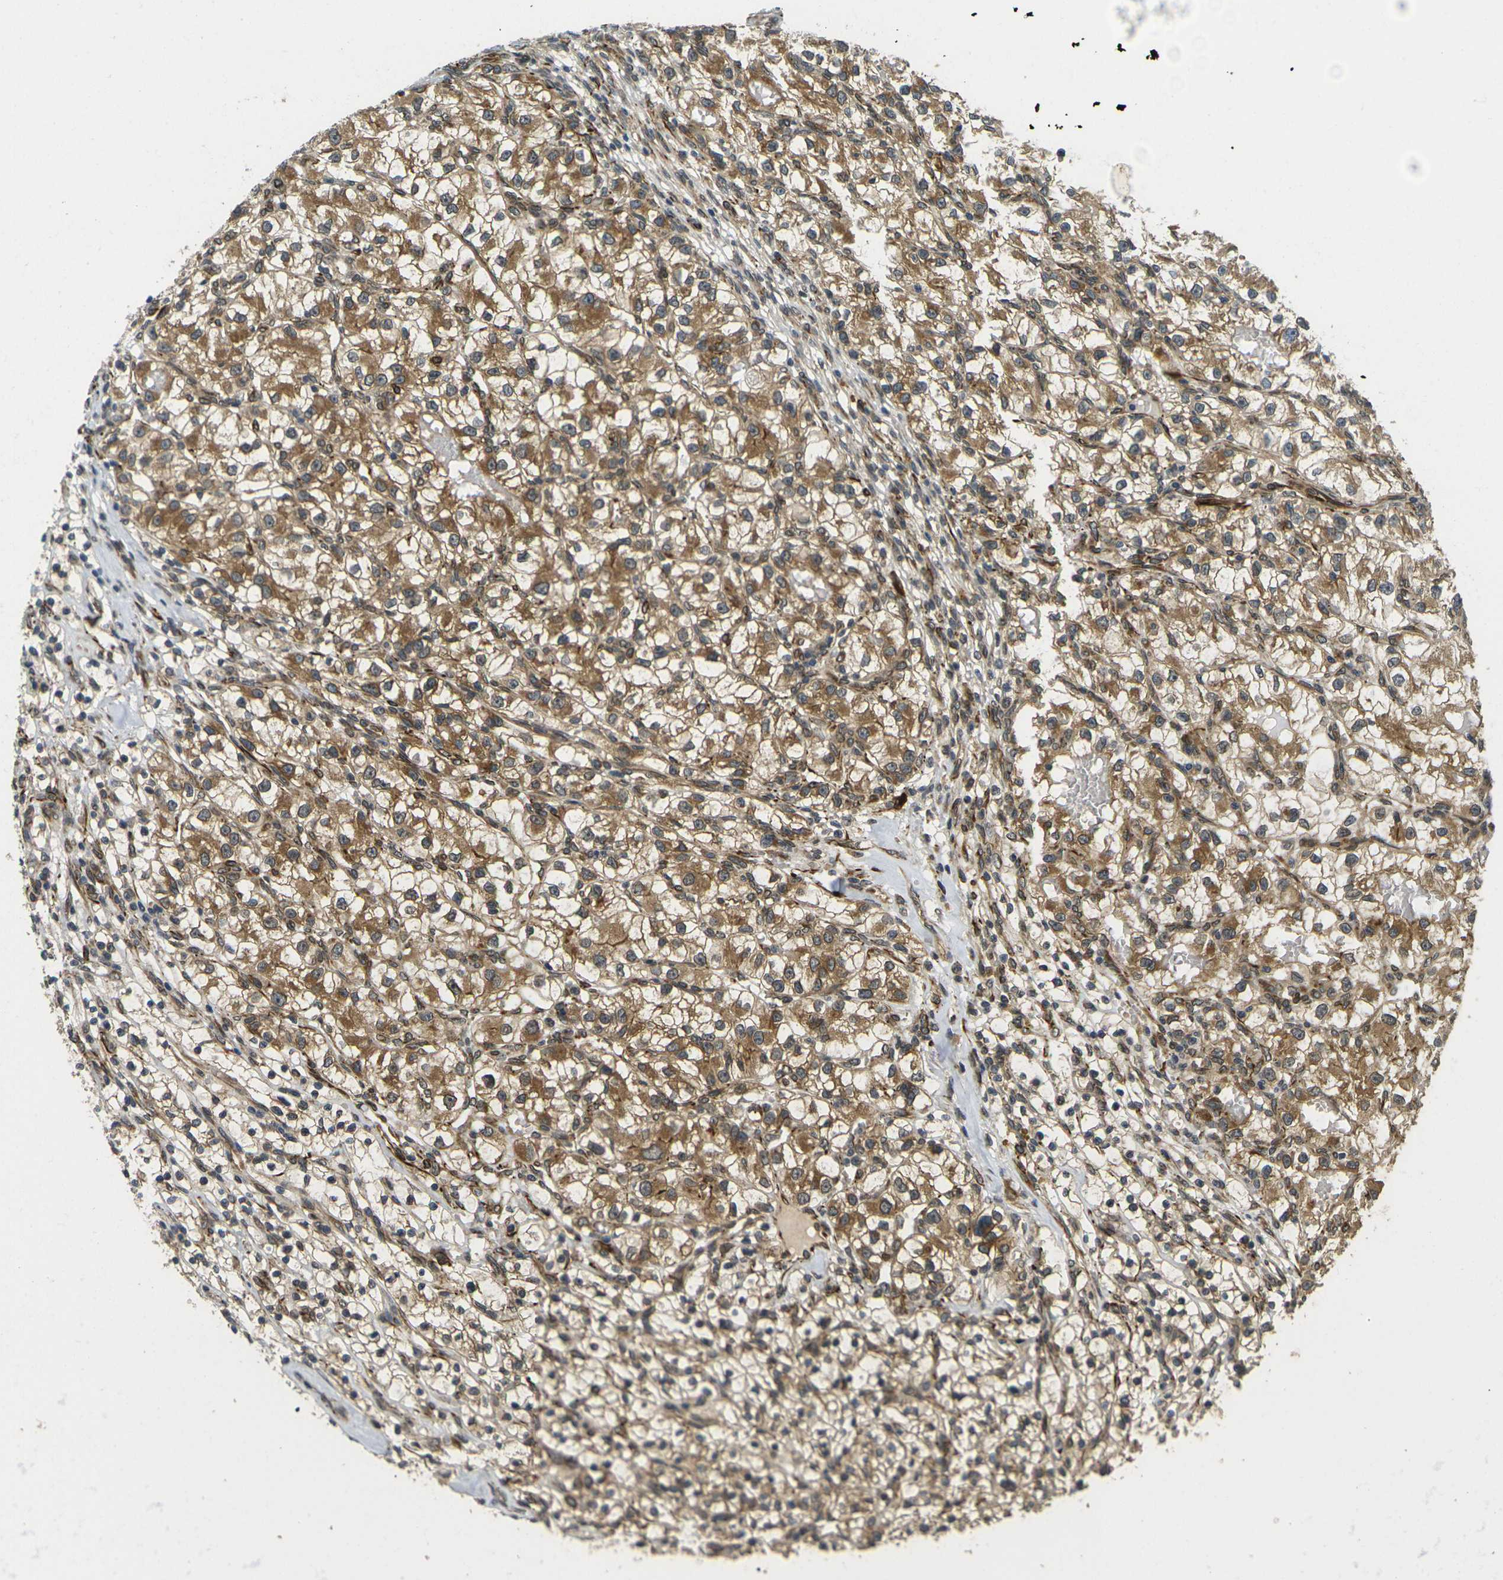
{"staining": {"intensity": "moderate", "quantity": ">75%", "location": "cytoplasmic/membranous"}, "tissue": "renal cancer", "cell_type": "Tumor cells", "image_type": "cancer", "snomed": [{"axis": "morphology", "description": "Adenocarcinoma, NOS"}, {"axis": "topography", "description": "Kidney"}], "caption": "A histopathology image of renal cancer (adenocarcinoma) stained for a protein exhibits moderate cytoplasmic/membranous brown staining in tumor cells.", "gene": "FUT11", "patient": {"sex": "female", "age": 57}}